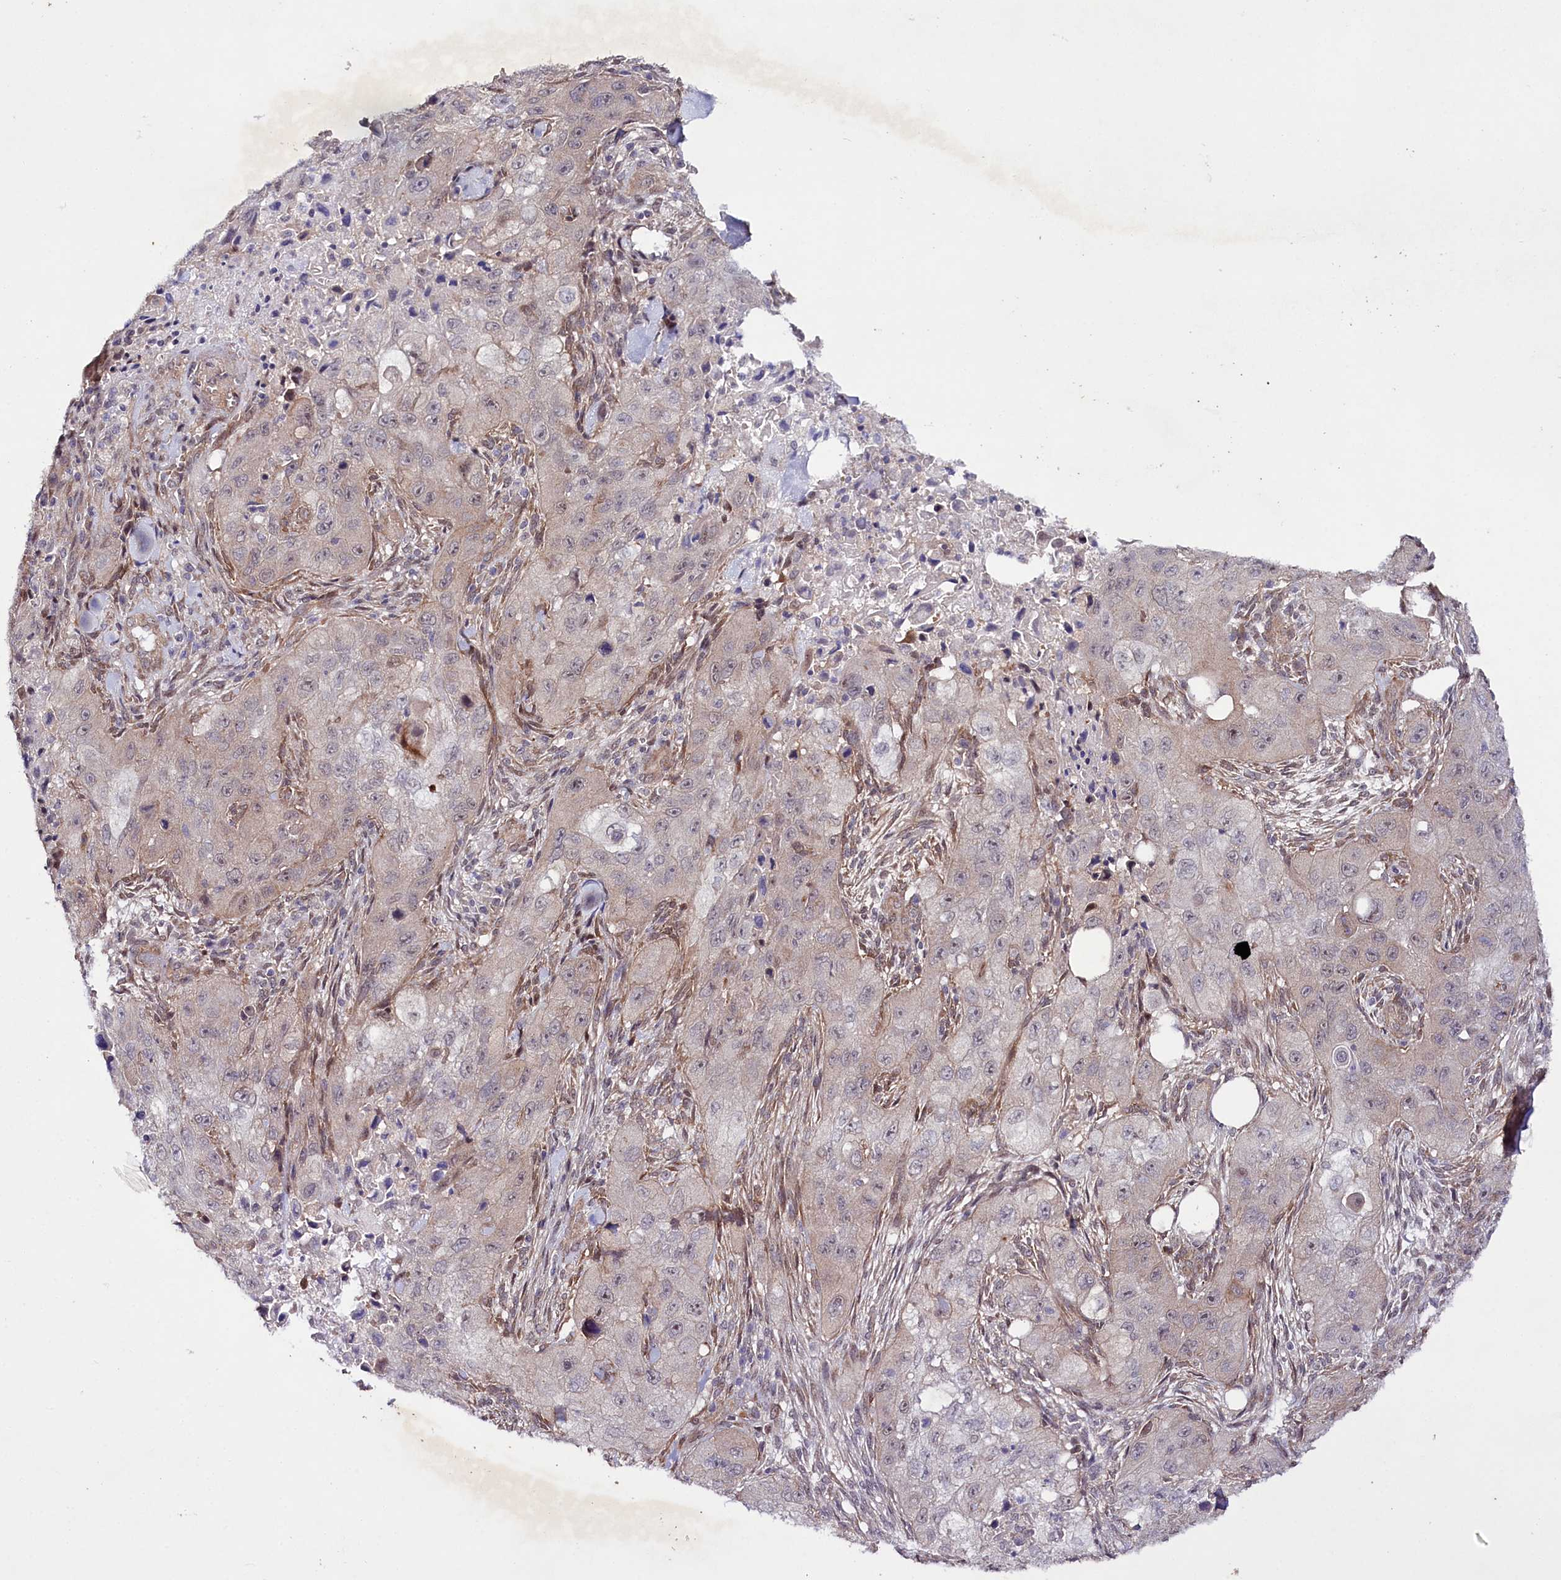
{"staining": {"intensity": "negative", "quantity": "none", "location": "none"}, "tissue": "skin cancer", "cell_type": "Tumor cells", "image_type": "cancer", "snomed": [{"axis": "morphology", "description": "Squamous cell carcinoma, NOS"}, {"axis": "topography", "description": "Skin"}, {"axis": "topography", "description": "Subcutis"}], "caption": "An immunohistochemistry (IHC) histopathology image of skin cancer (squamous cell carcinoma) is shown. There is no staining in tumor cells of skin cancer (squamous cell carcinoma).", "gene": "PHLDB1", "patient": {"sex": "male", "age": 73}}